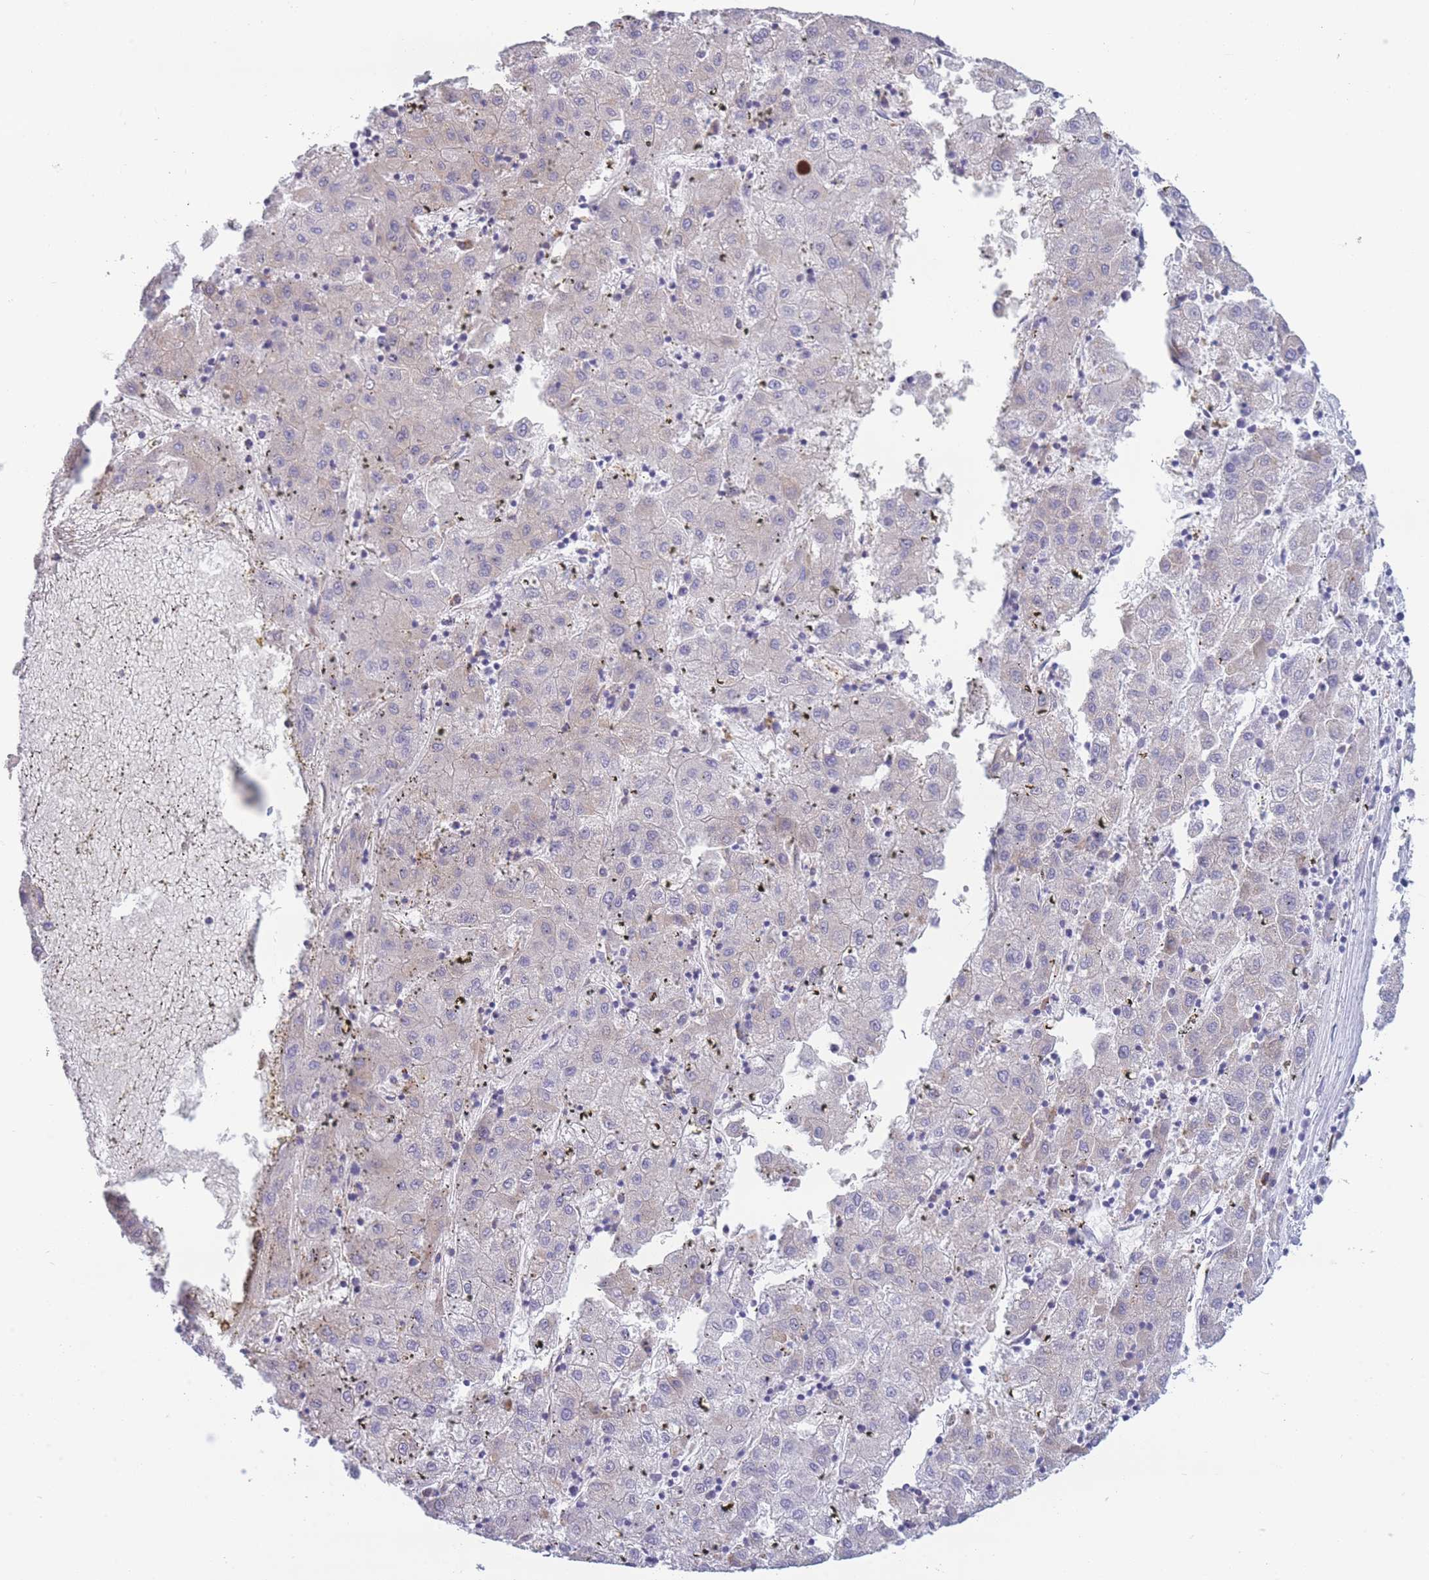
{"staining": {"intensity": "negative", "quantity": "none", "location": "none"}, "tissue": "liver cancer", "cell_type": "Tumor cells", "image_type": "cancer", "snomed": [{"axis": "morphology", "description": "Carcinoma, Hepatocellular, NOS"}, {"axis": "topography", "description": "Liver"}], "caption": "Tumor cells show no significant protein positivity in liver hepatocellular carcinoma.", "gene": "XKR8", "patient": {"sex": "male", "age": 72}}